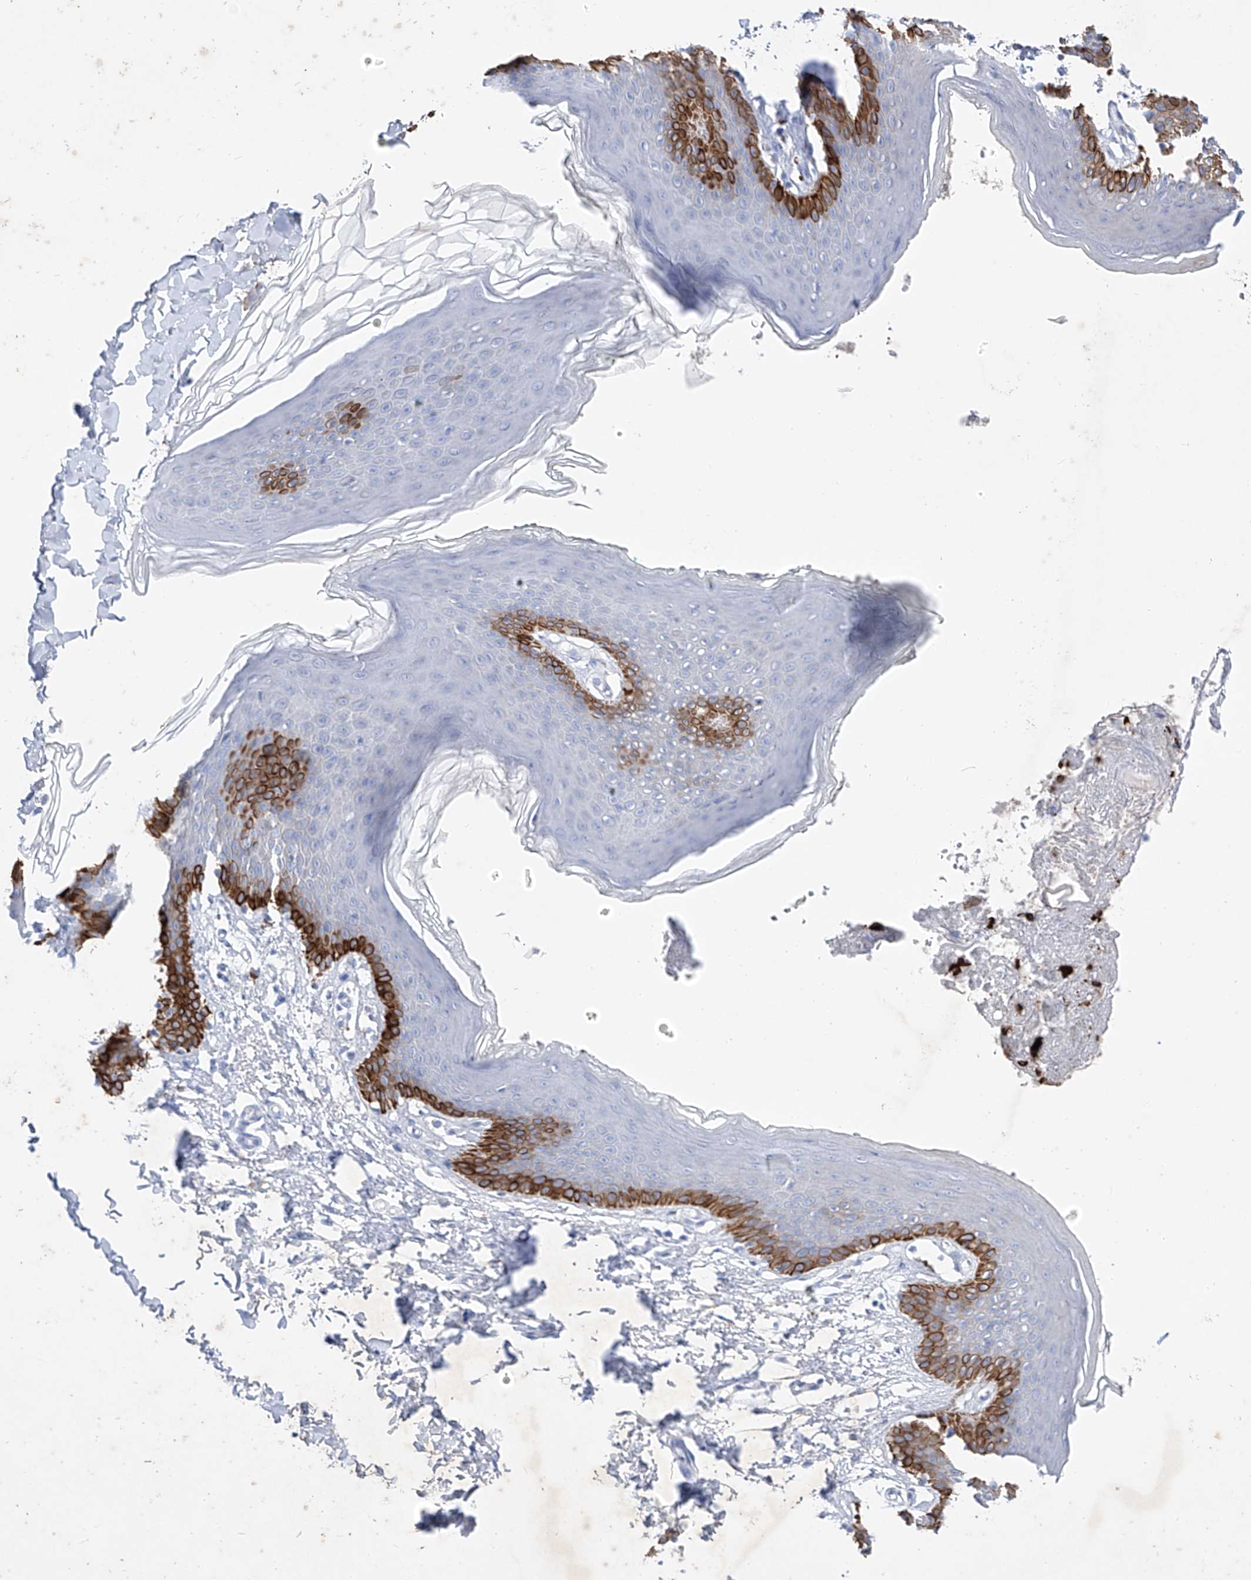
{"staining": {"intensity": "strong", "quantity": "25%-75%", "location": "cytoplasmic/membranous"}, "tissue": "skin", "cell_type": "Epidermal cells", "image_type": "normal", "snomed": [{"axis": "morphology", "description": "Normal tissue, NOS"}, {"axis": "topography", "description": "Vulva"}], "caption": "Immunohistochemistry (IHC) of benign human skin exhibits high levels of strong cytoplasmic/membranous positivity in about 25%-75% of epidermal cells. (IHC, brightfield microscopy, high magnification).", "gene": "FRS3", "patient": {"sex": "female", "age": 66}}